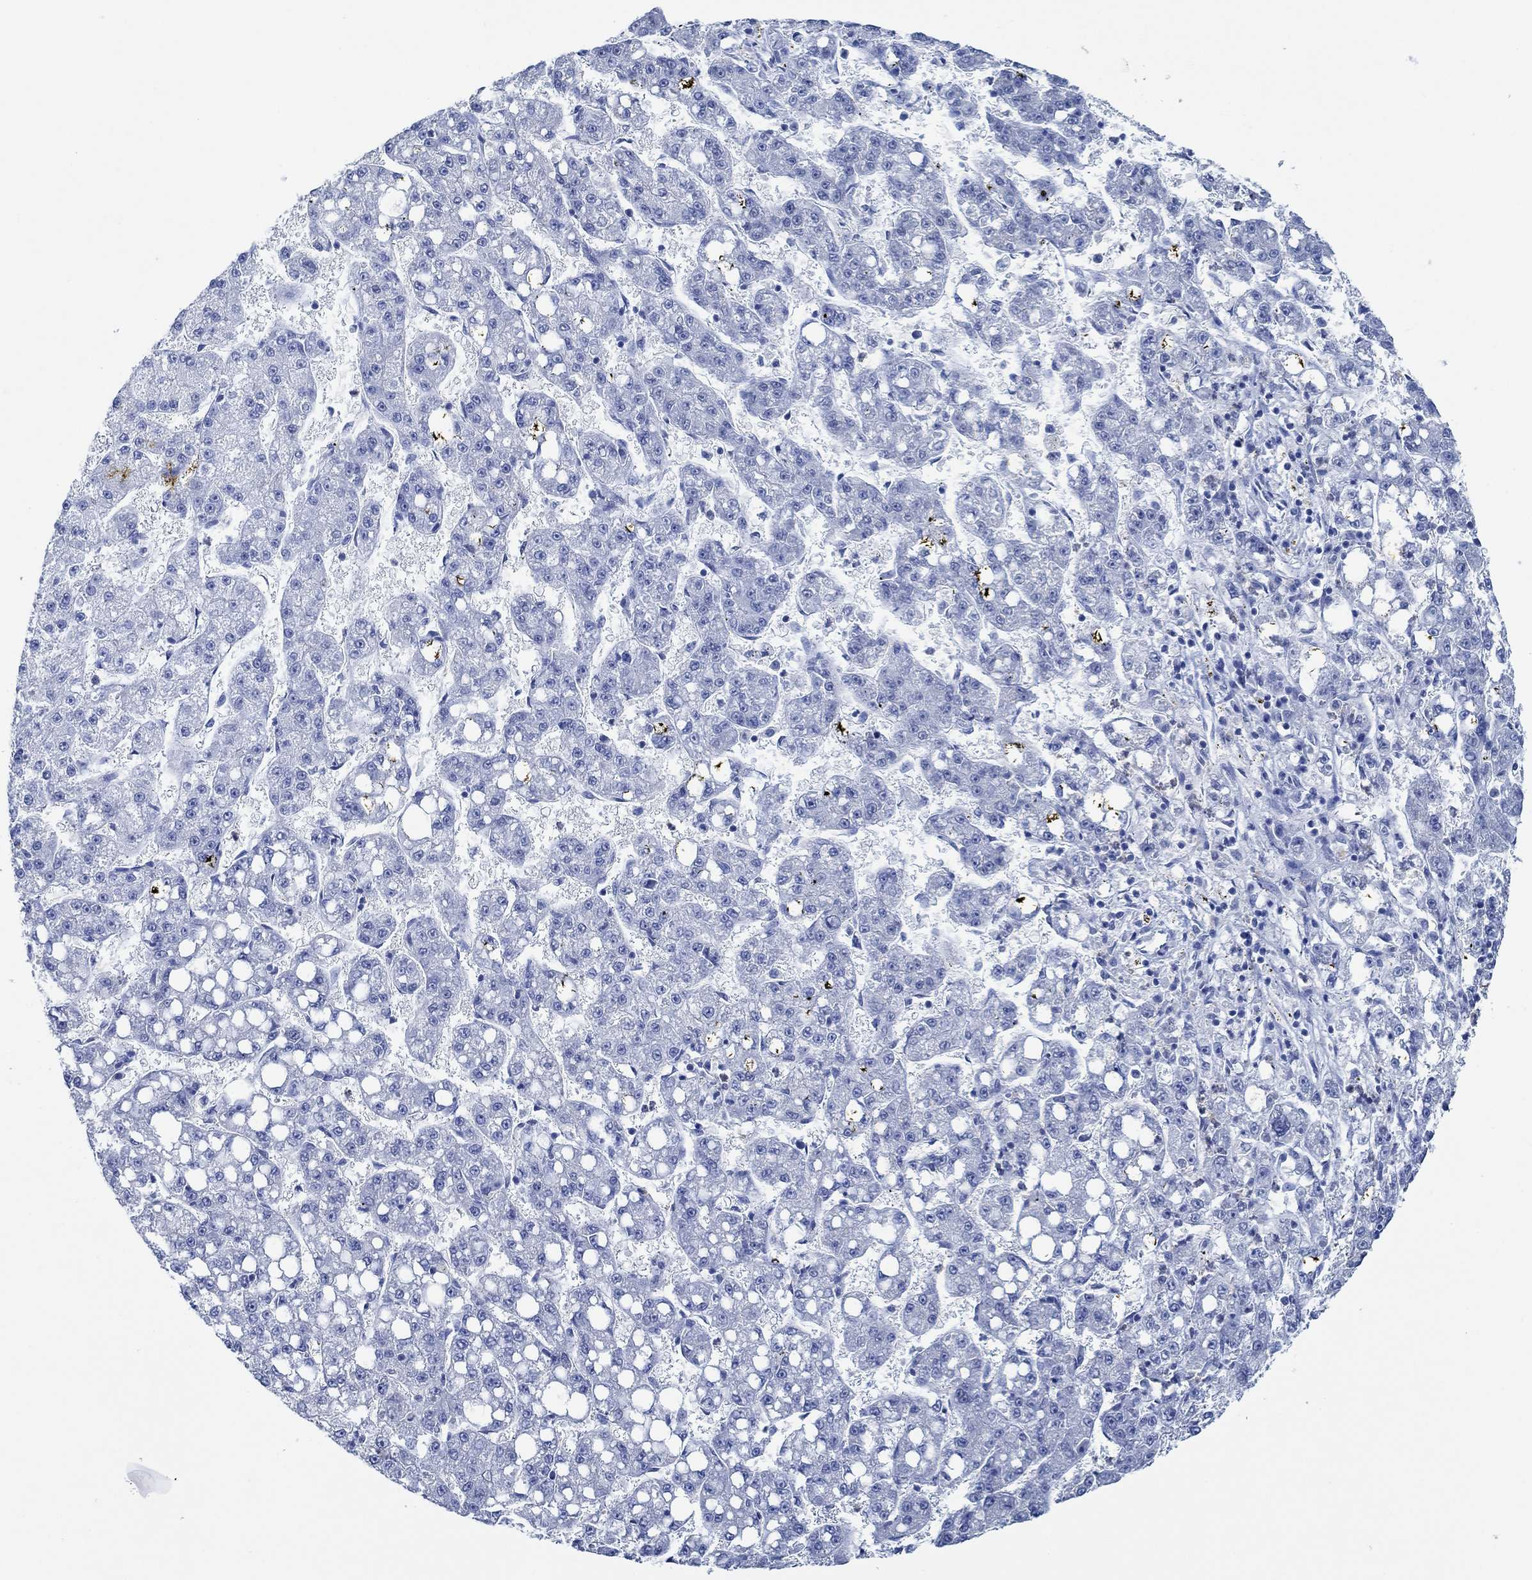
{"staining": {"intensity": "negative", "quantity": "none", "location": "none"}, "tissue": "liver cancer", "cell_type": "Tumor cells", "image_type": "cancer", "snomed": [{"axis": "morphology", "description": "Carcinoma, Hepatocellular, NOS"}, {"axis": "topography", "description": "Liver"}], "caption": "Liver hepatocellular carcinoma stained for a protein using immunohistochemistry displays no staining tumor cells.", "gene": "ZNF671", "patient": {"sex": "female", "age": 65}}